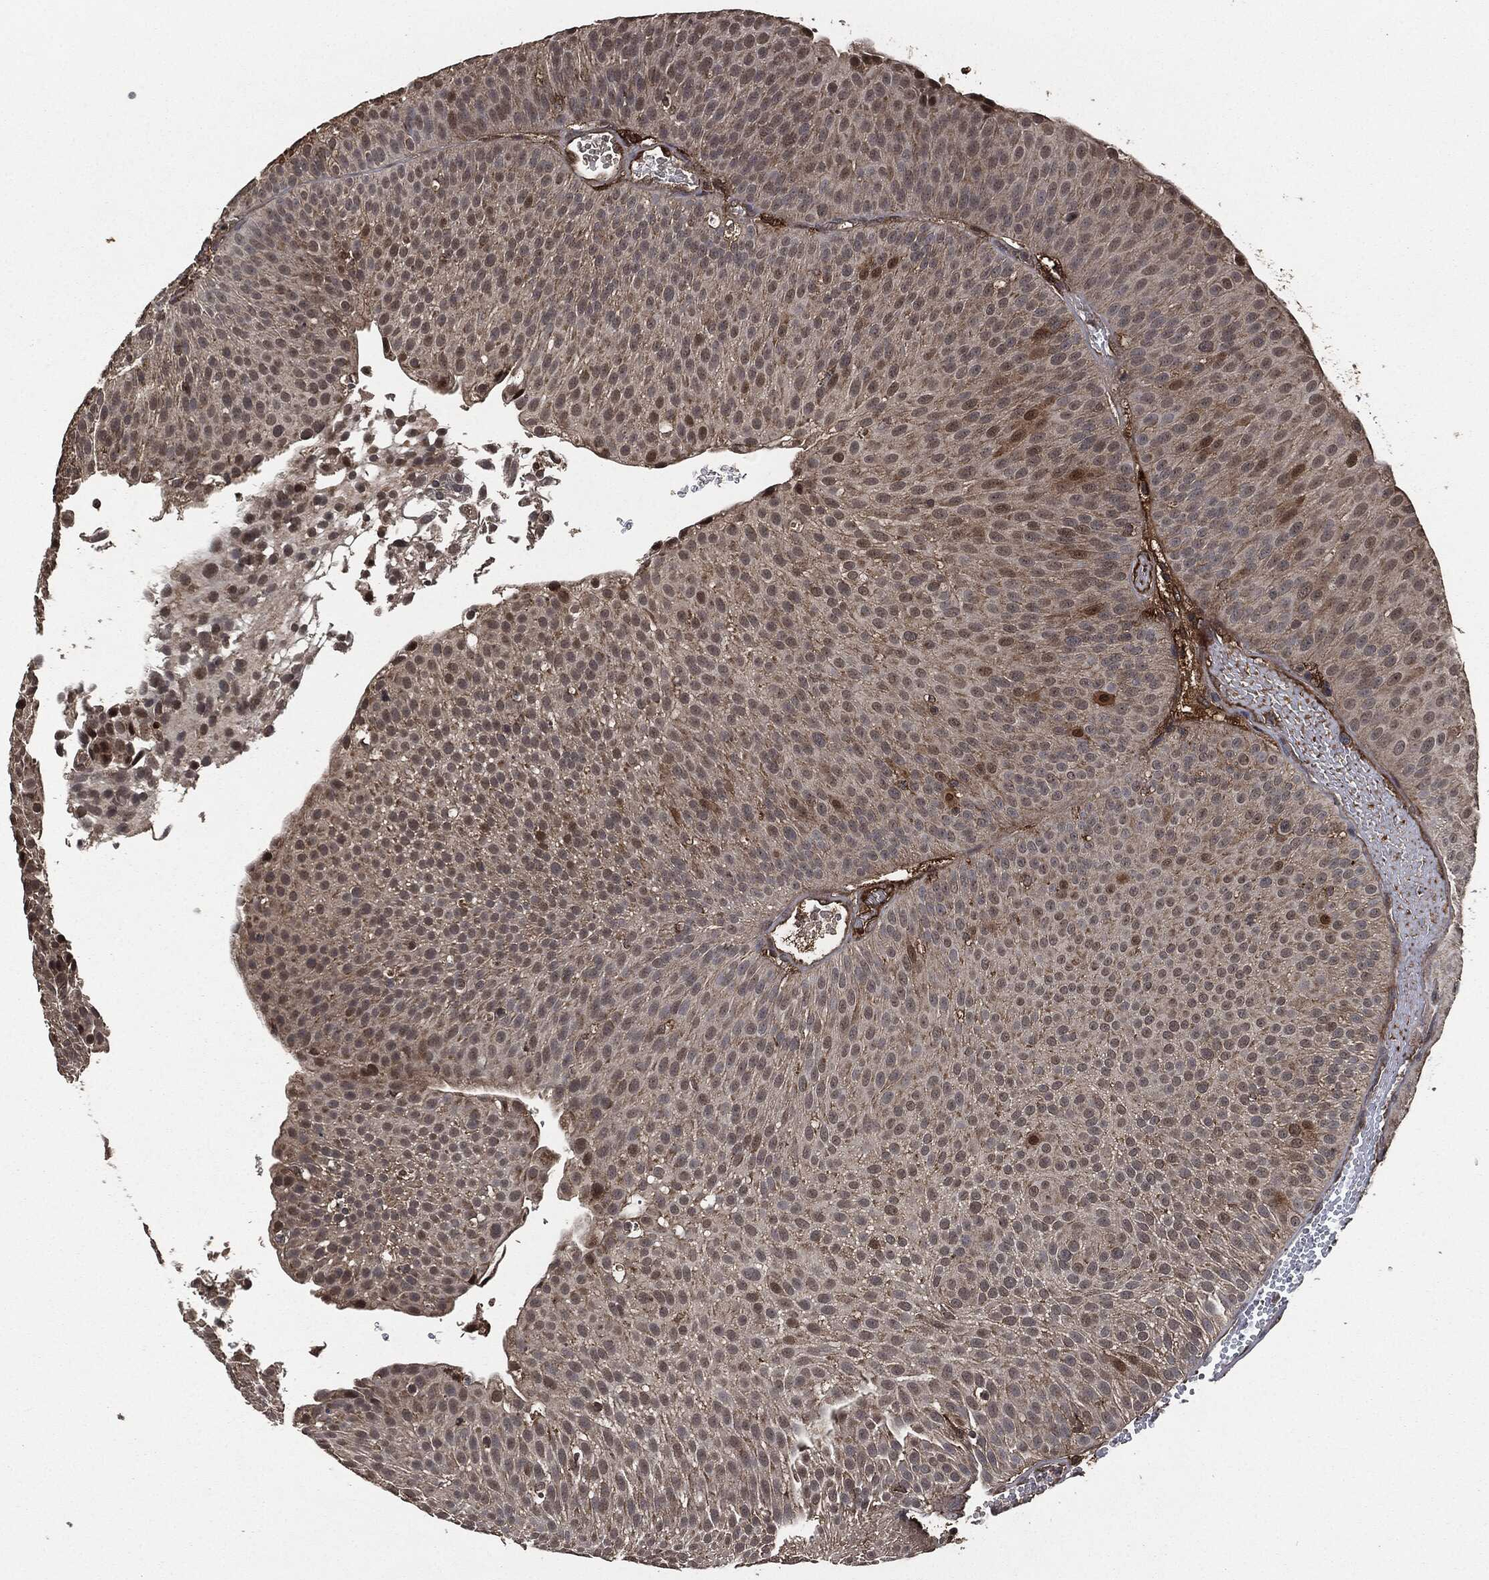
{"staining": {"intensity": "negative", "quantity": "none", "location": "none"}, "tissue": "urothelial cancer", "cell_type": "Tumor cells", "image_type": "cancer", "snomed": [{"axis": "morphology", "description": "Urothelial carcinoma, Low grade"}, {"axis": "topography", "description": "Urinary bladder"}], "caption": "High power microscopy histopathology image of an IHC photomicrograph of urothelial cancer, revealing no significant positivity in tumor cells. Brightfield microscopy of immunohistochemistry stained with DAB (brown) and hematoxylin (blue), captured at high magnification.", "gene": "CRABP2", "patient": {"sex": "male", "age": 65}}